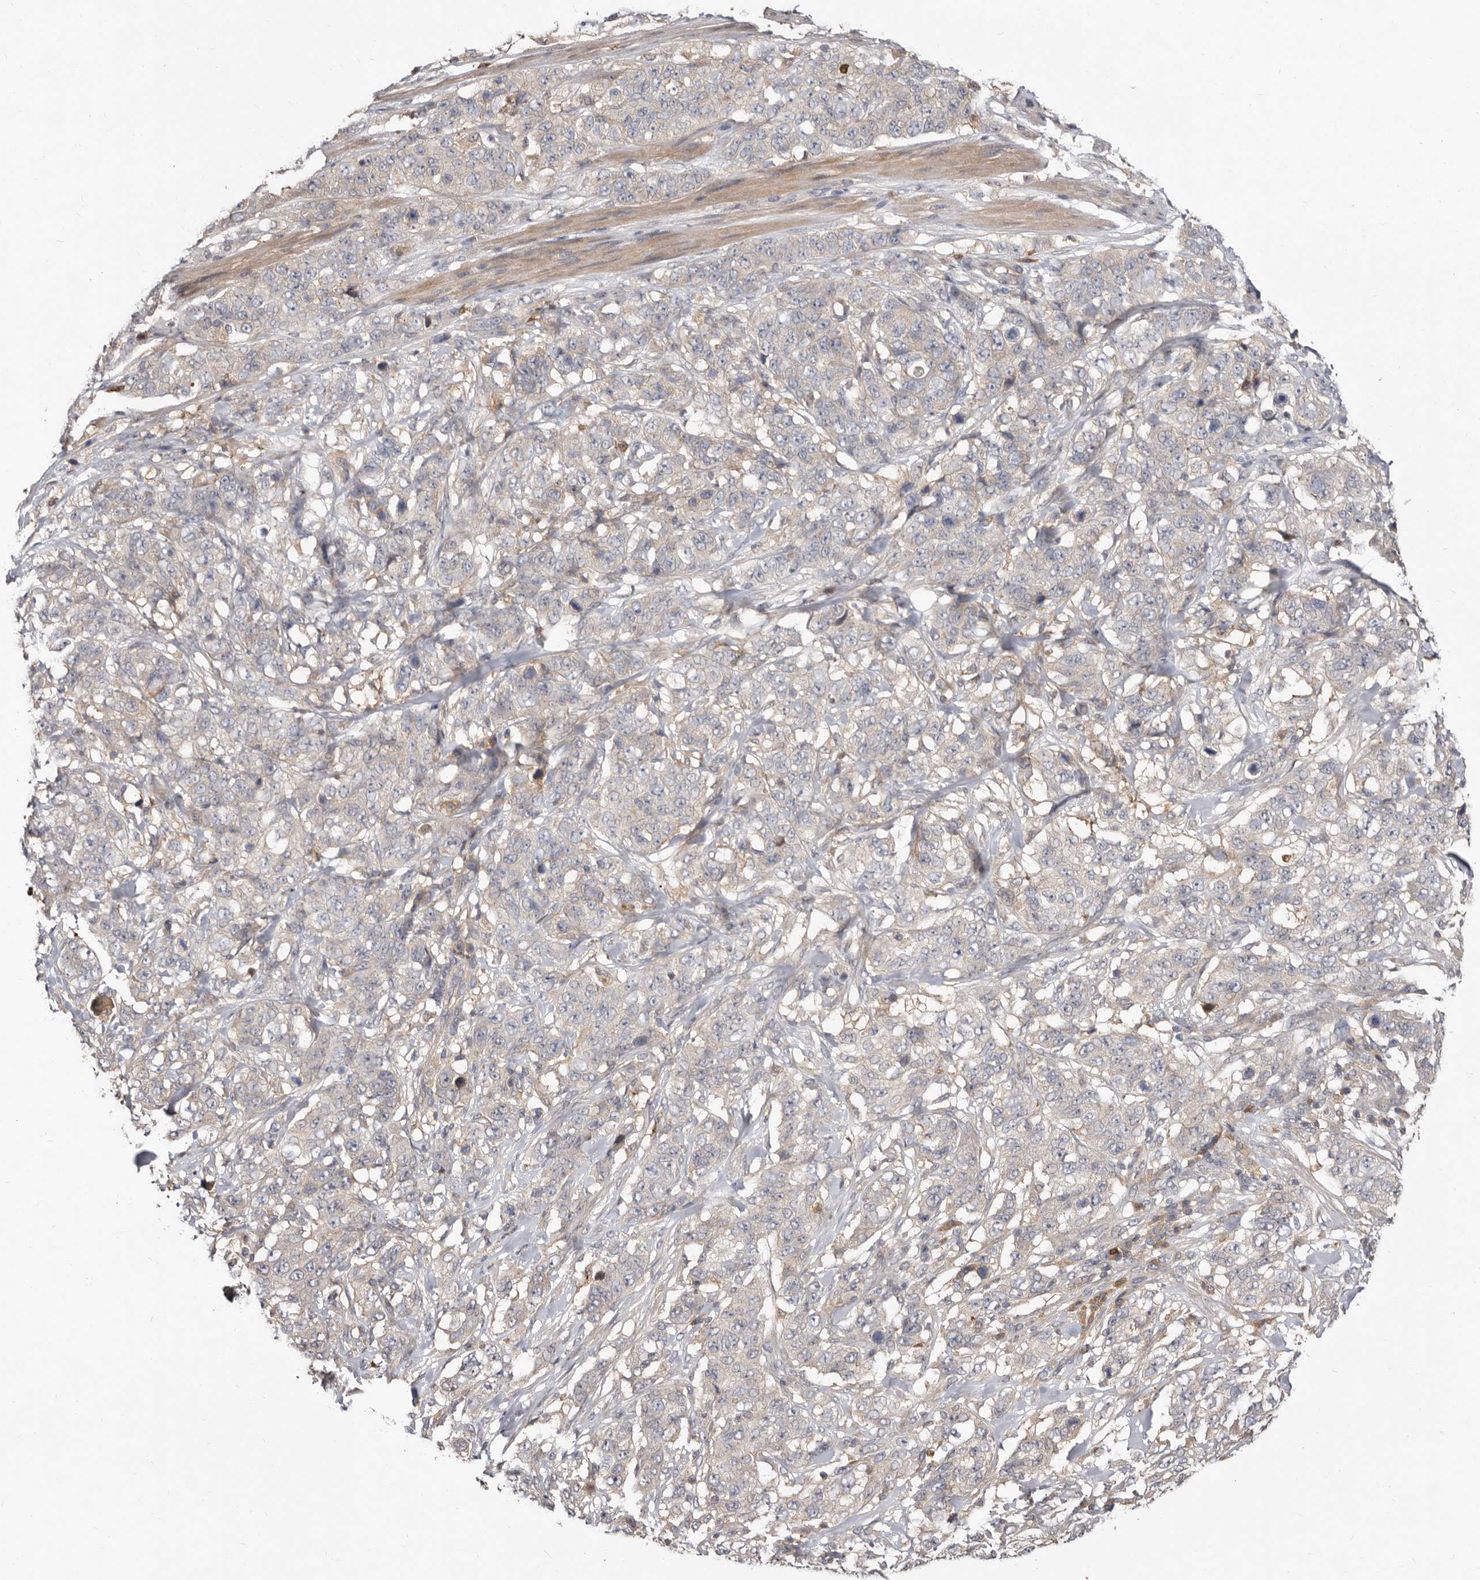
{"staining": {"intensity": "weak", "quantity": "<25%", "location": "cytoplasmic/membranous"}, "tissue": "stomach cancer", "cell_type": "Tumor cells", "image_type": "cancer", "snomed": [{"axis": "morphology", "description": "Adenocarcinoma, NOS"}, {"axis": "topography", "description": "Stomach"}], "caption": "A micrograph of human stomach cancer is negative for staining in tumor cells.", "gene": "TC2N", "patient": {"sex": "male", "age": 48}}